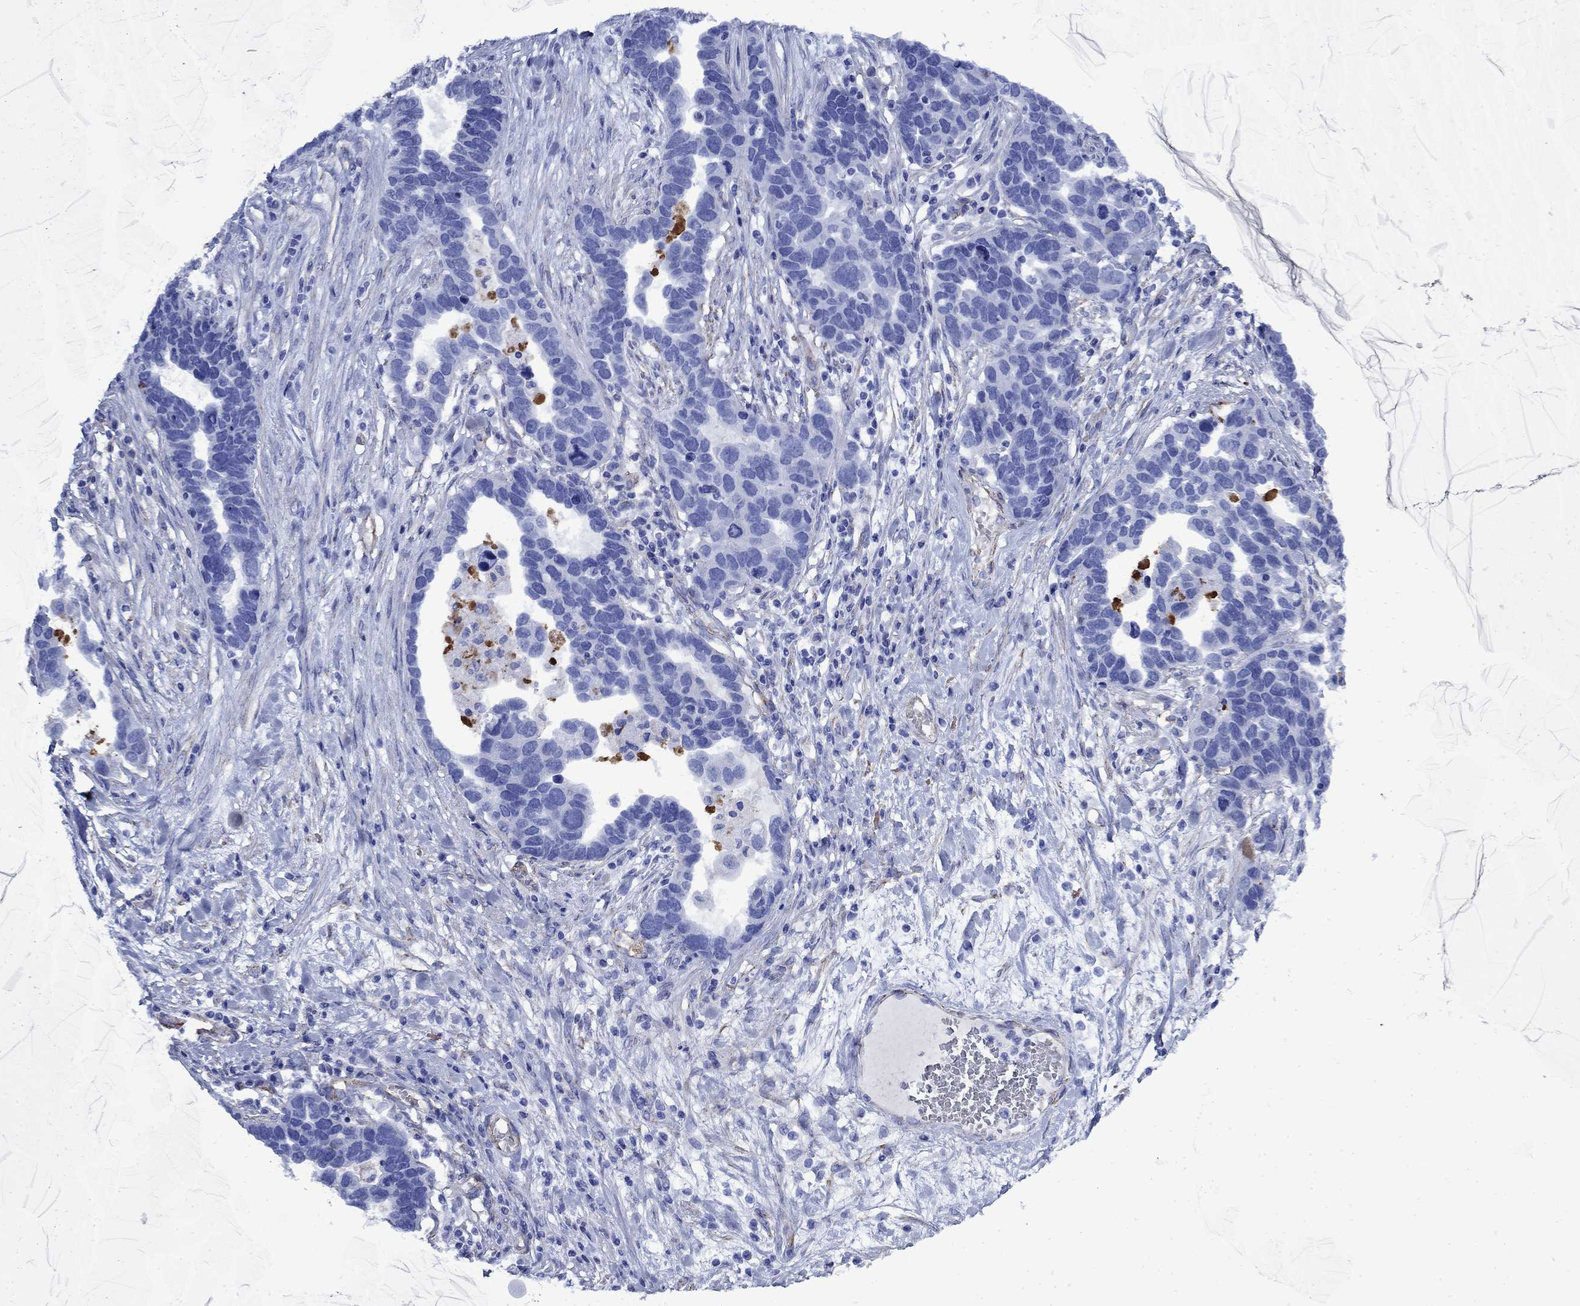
{"staining": {"intensity": "negative", "quantity": "none", "location": "none"}, "tissue": "ovarian cancer", "cell_type": "Tumor cells", "image_type": "cancer", "snomed": [{"axis": "morphology", "description": "Cystadenocarcinoma, serous, NOS"}, {"axis": "topography", "description": "Ovary"}], "caption": "An IHC image of ovarian serous cystadenocarcinoma is shown. There is no staining in tumor cells of ovarian serous cystadenocarcinoma.", "gene": "VTN", "patient": {"sex": "female", "age": 54}}